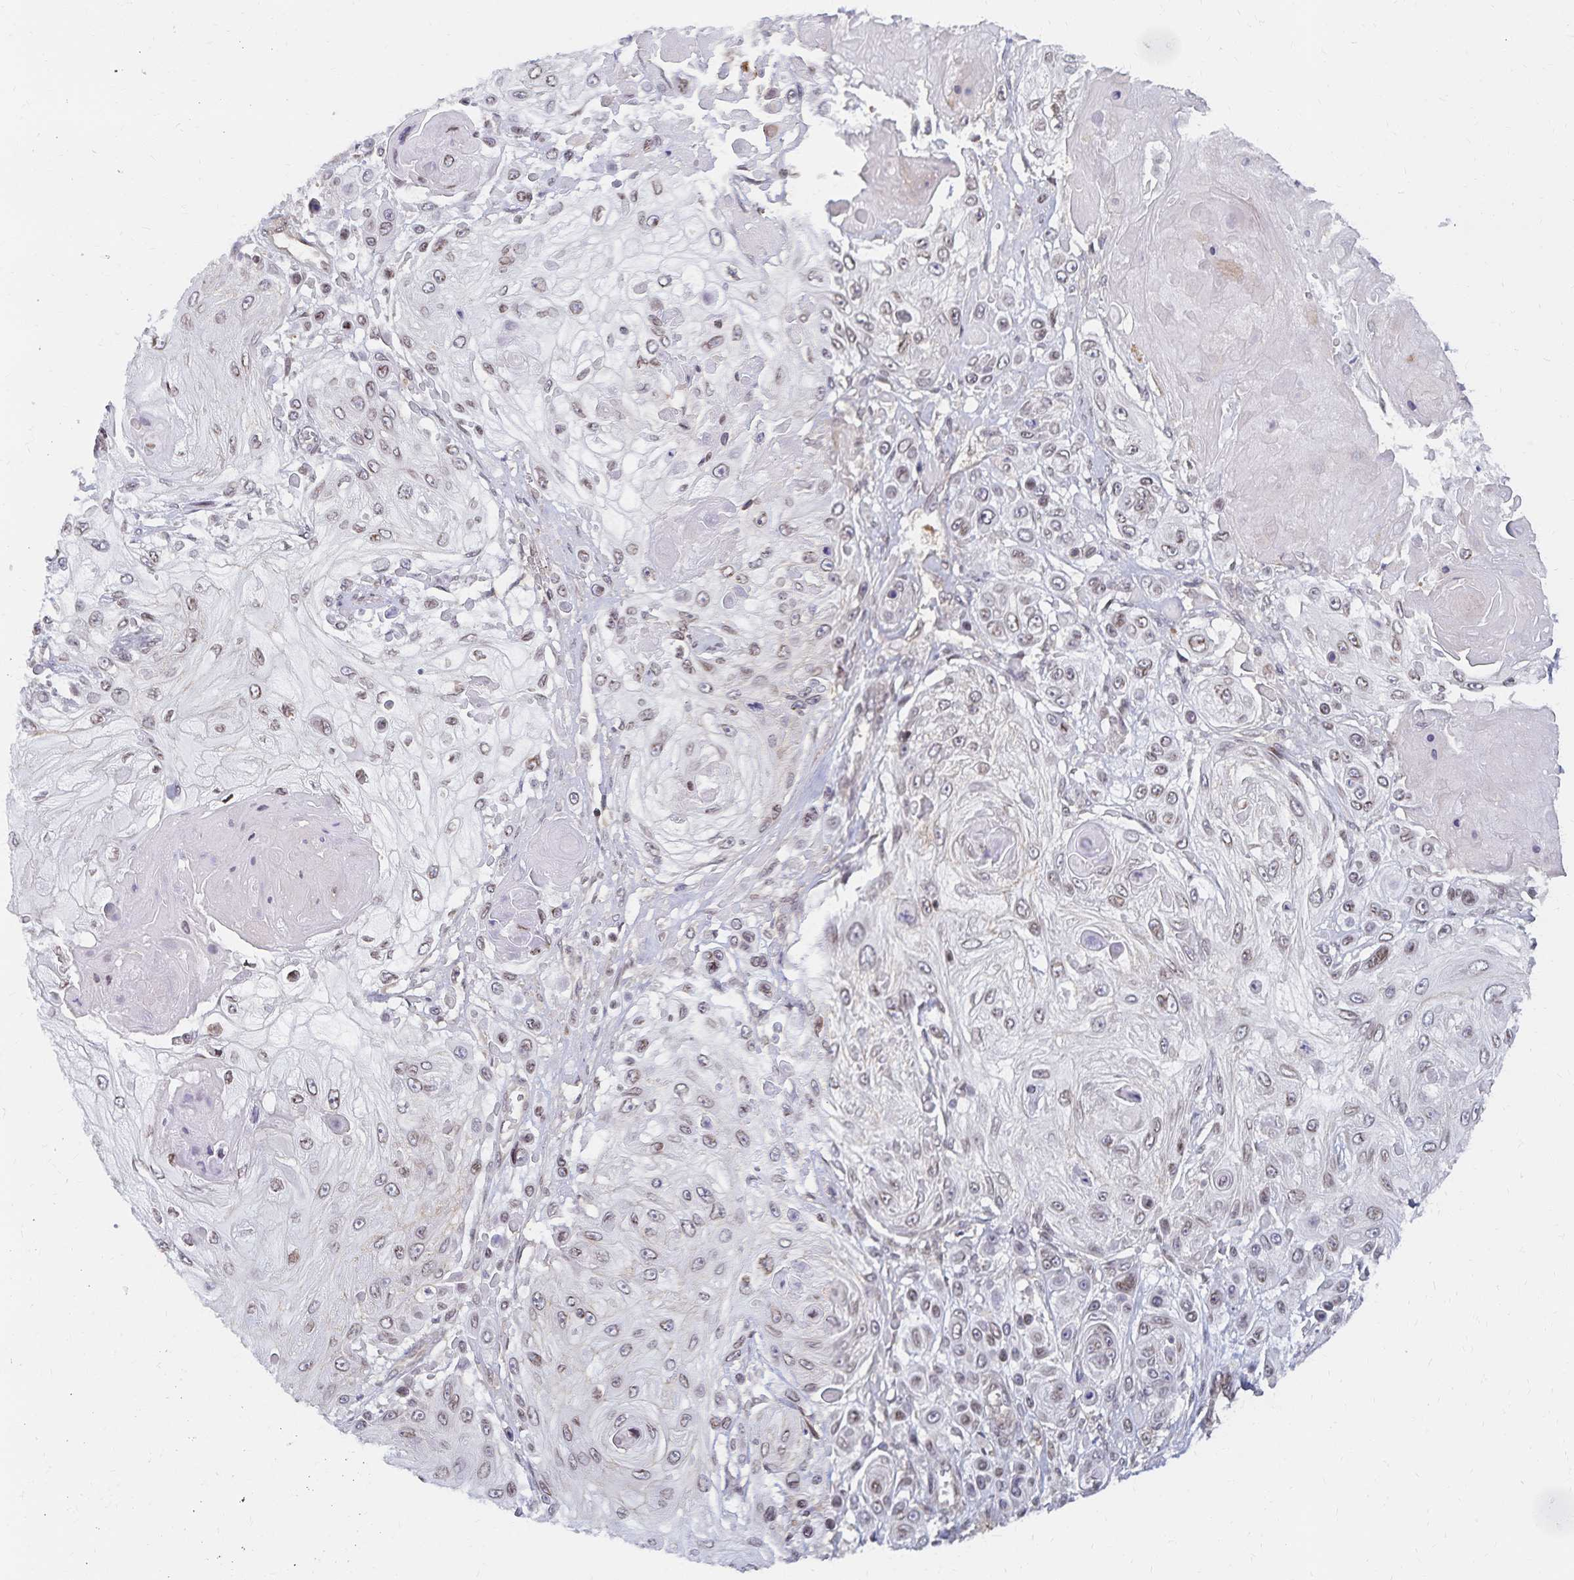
{"staining": {"intensity": "weak", "quantity": "25%-75%", "location": "nuclear"}, "tissue": "skin cancer", "cell_type": "Tumor cells", "image_type": "cancer", "snomed": [{"axis": "morphology", "description": "Squamous cell carcinoma, NOS"}, {"axis": "topography", "description": "Skin"}], "caption": "An immunohistochemistry (IHC) histopathology image of tumor tissue is shown. Protein staining in brown shows weak nuclear positivity in skin squamous cell carcinoma within tumor cells.", "gene": "RAB9B", "patient": {"sex": "male", "age": 67}}